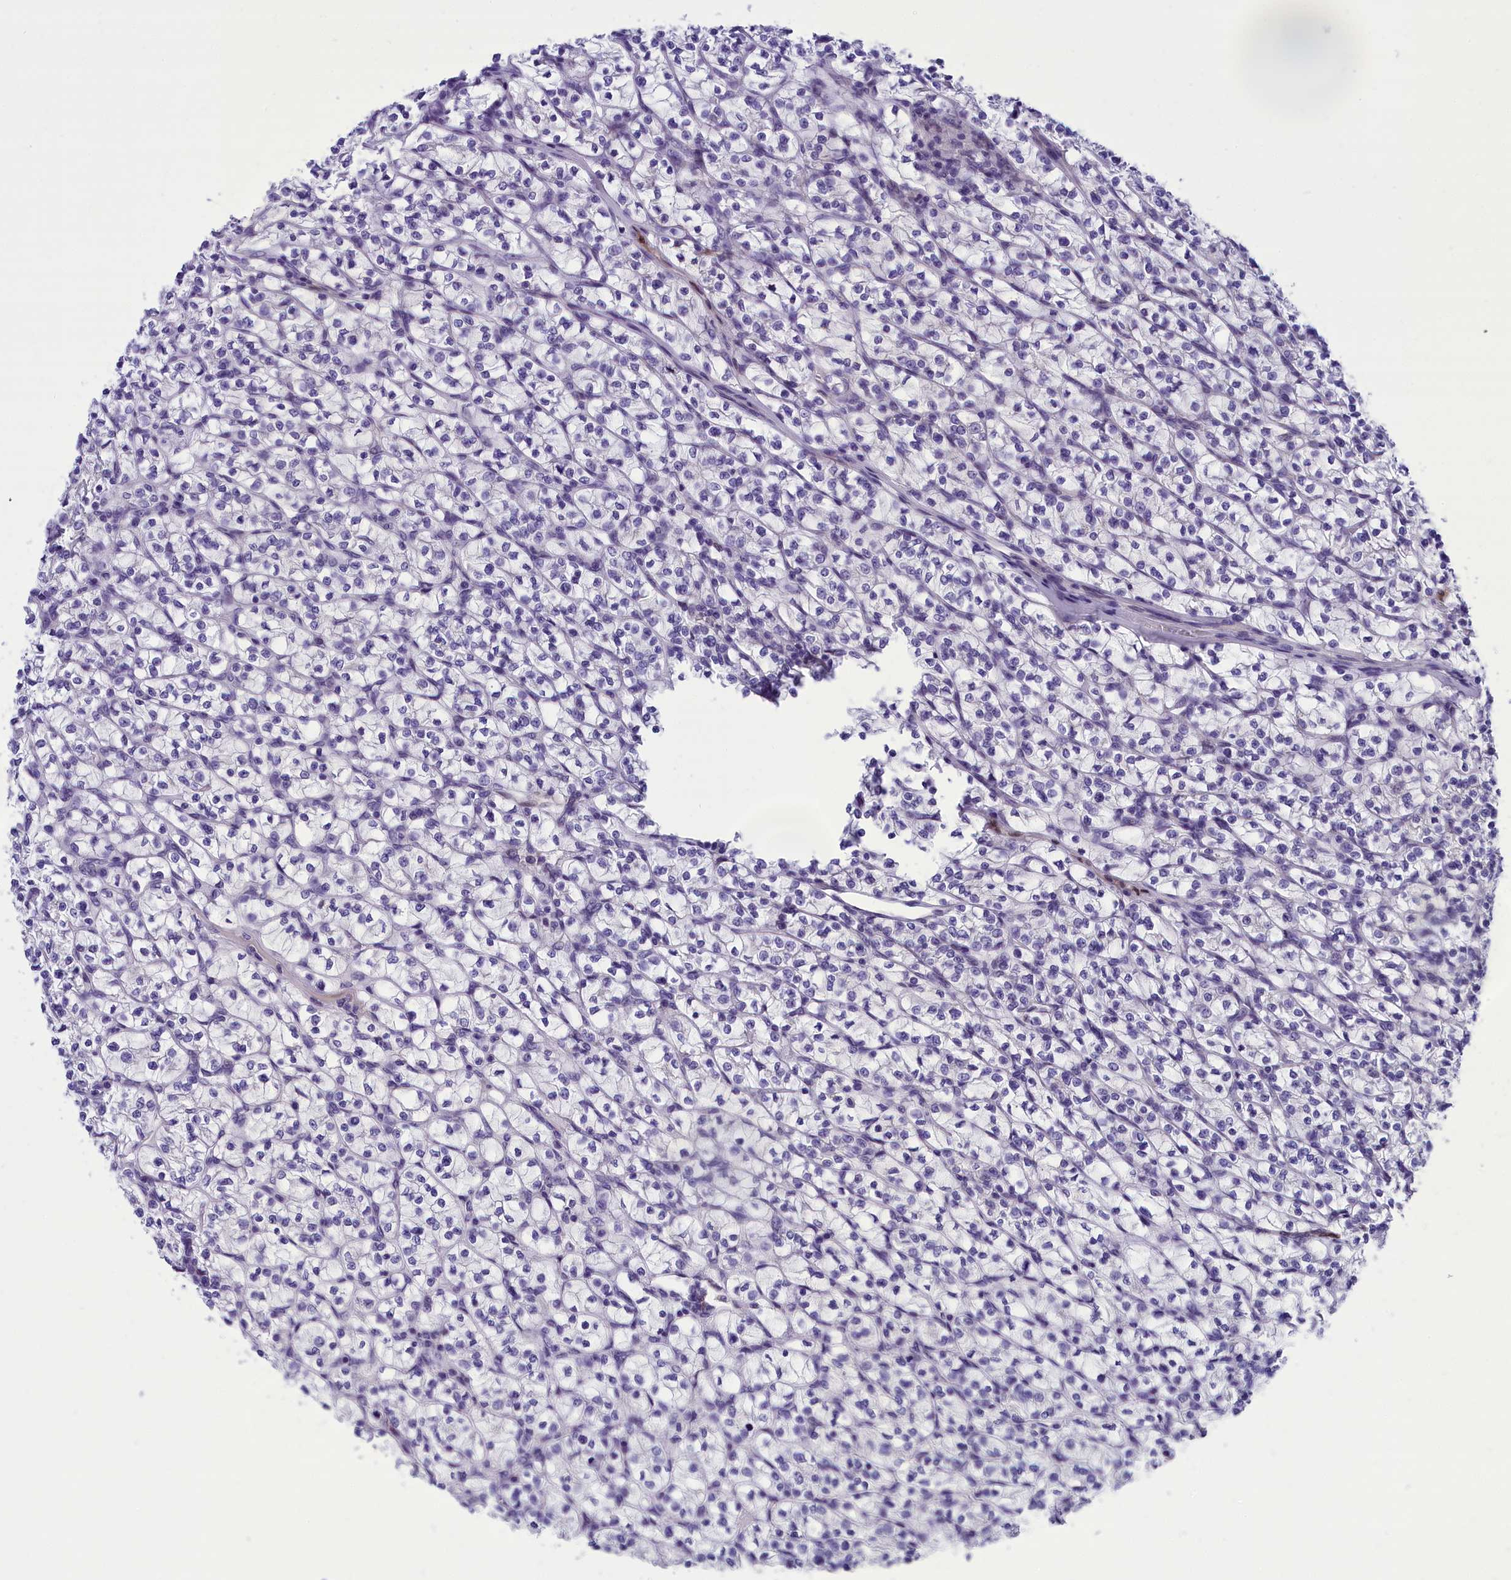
{"staining": {"intensity": "negative", "quantity": "none", "location": "none"}, "tissue": "renal cancer", "cell_type": "Tumor cells", "image_type": "cancer", "snomed": [{"axis": "morphology", "description": "Adenocarcinoma, NOS"}, {"axis": "topography", "description": "Kidney"}], "caption": "DAB (3,3'-diaminobenzidine) immunohistochemical staining of human renal cancer exhibits no significant expression in tumor cells. (Stains: DAB (3,3'-diaminobenzidine) IHC with hematoxylin counter stain, Microscopy: brightfield microscopy at high magnification).", "gene": "PRR15", "patient": {"sex": "female", "age": 64}}